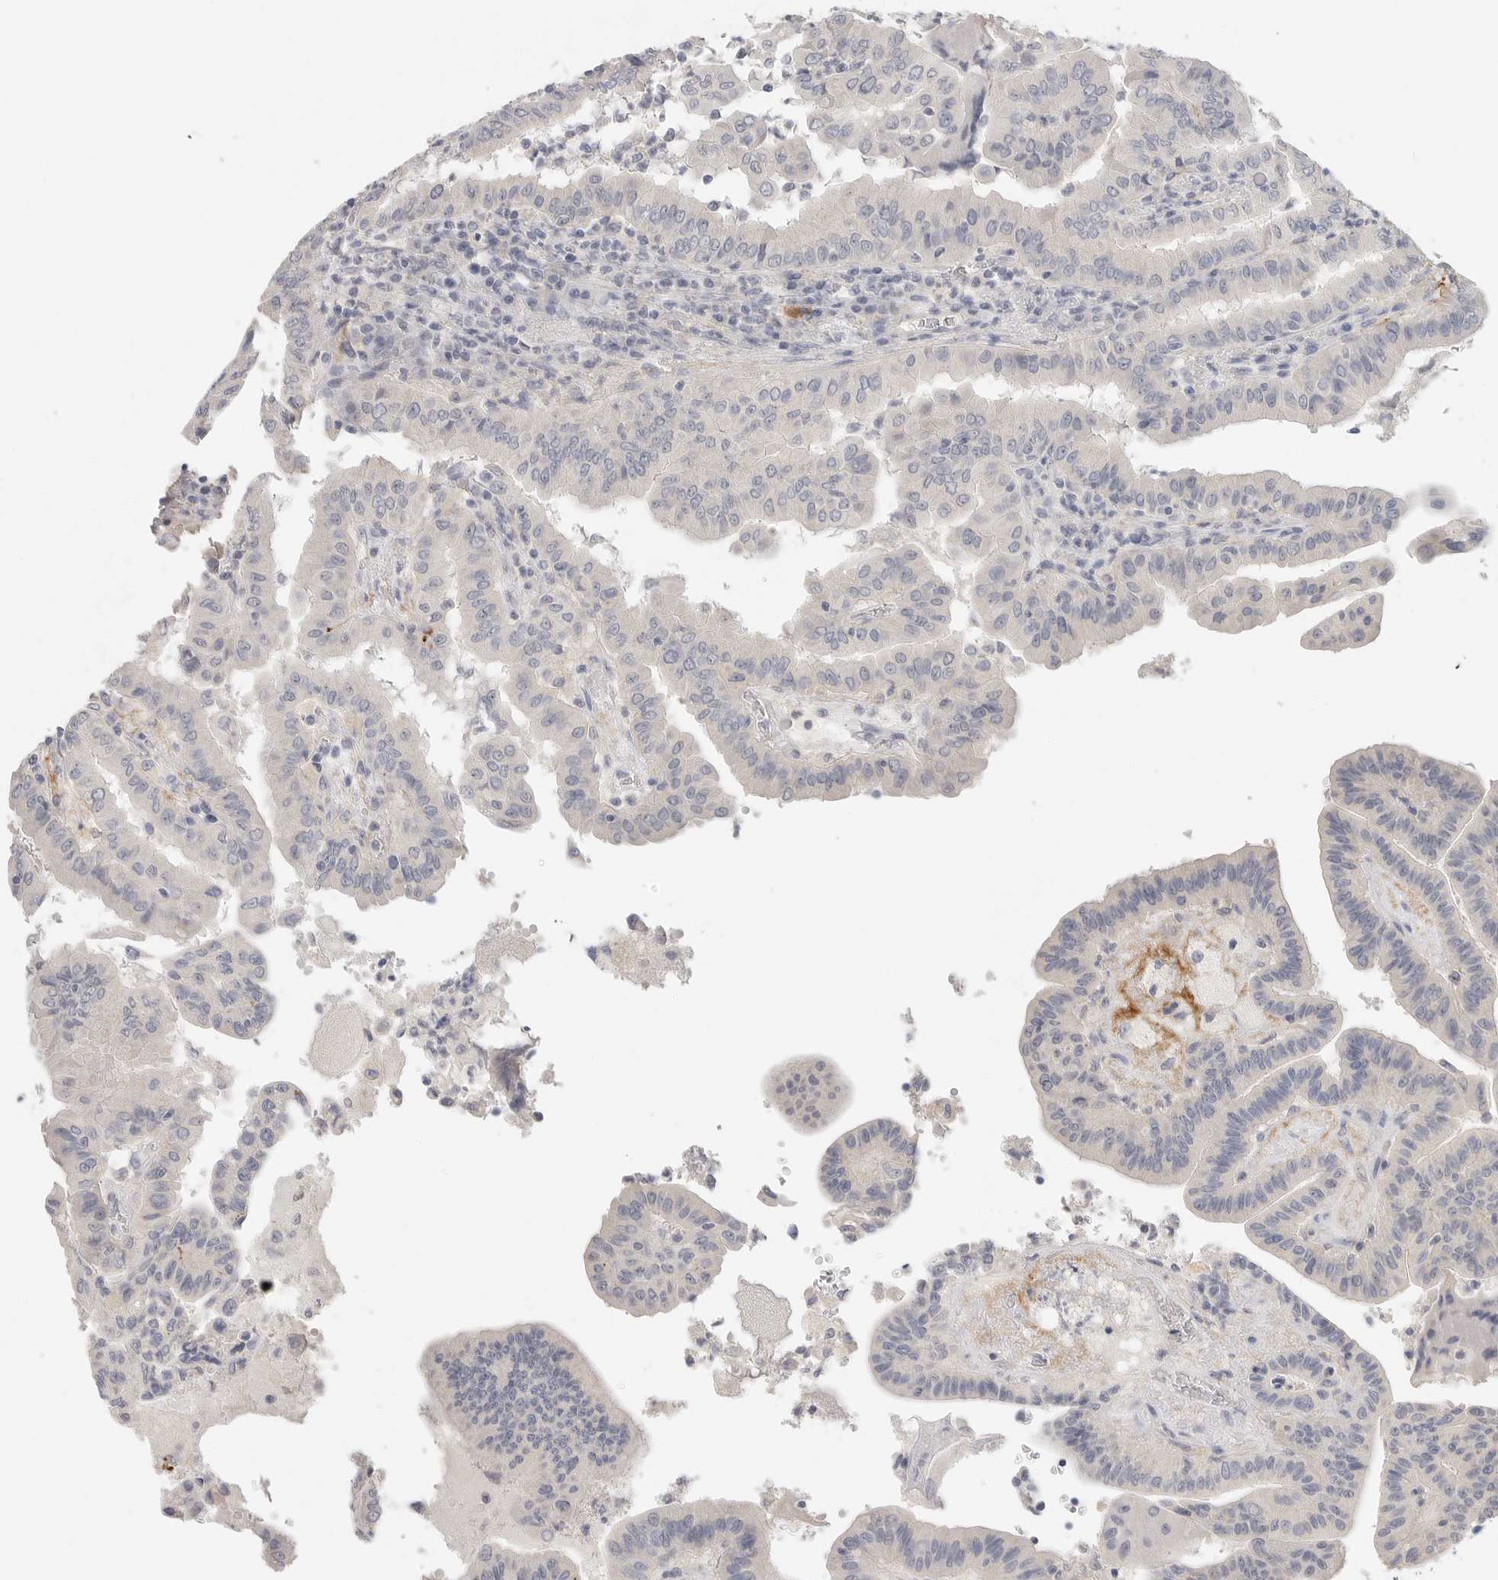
{"staining": {"intensity": "negative", "quantity": "none", "location": "none"}, "tissue": "thyroid cancer", "cell_type": "Tumor cells", "image_type": "cancer", "snomed": [{"axis": "morphology", "description": "Papillary adenocarcinoma, NOS"}, {"axis": "topography", "description": "Thyroid gland"}], "caption": "This is an immunohistochemistry image of human thyroid cancer. There is no positivity in tumor cells.", "gene": "FBN2", "patient": {"sex": "male", "age": 33}}